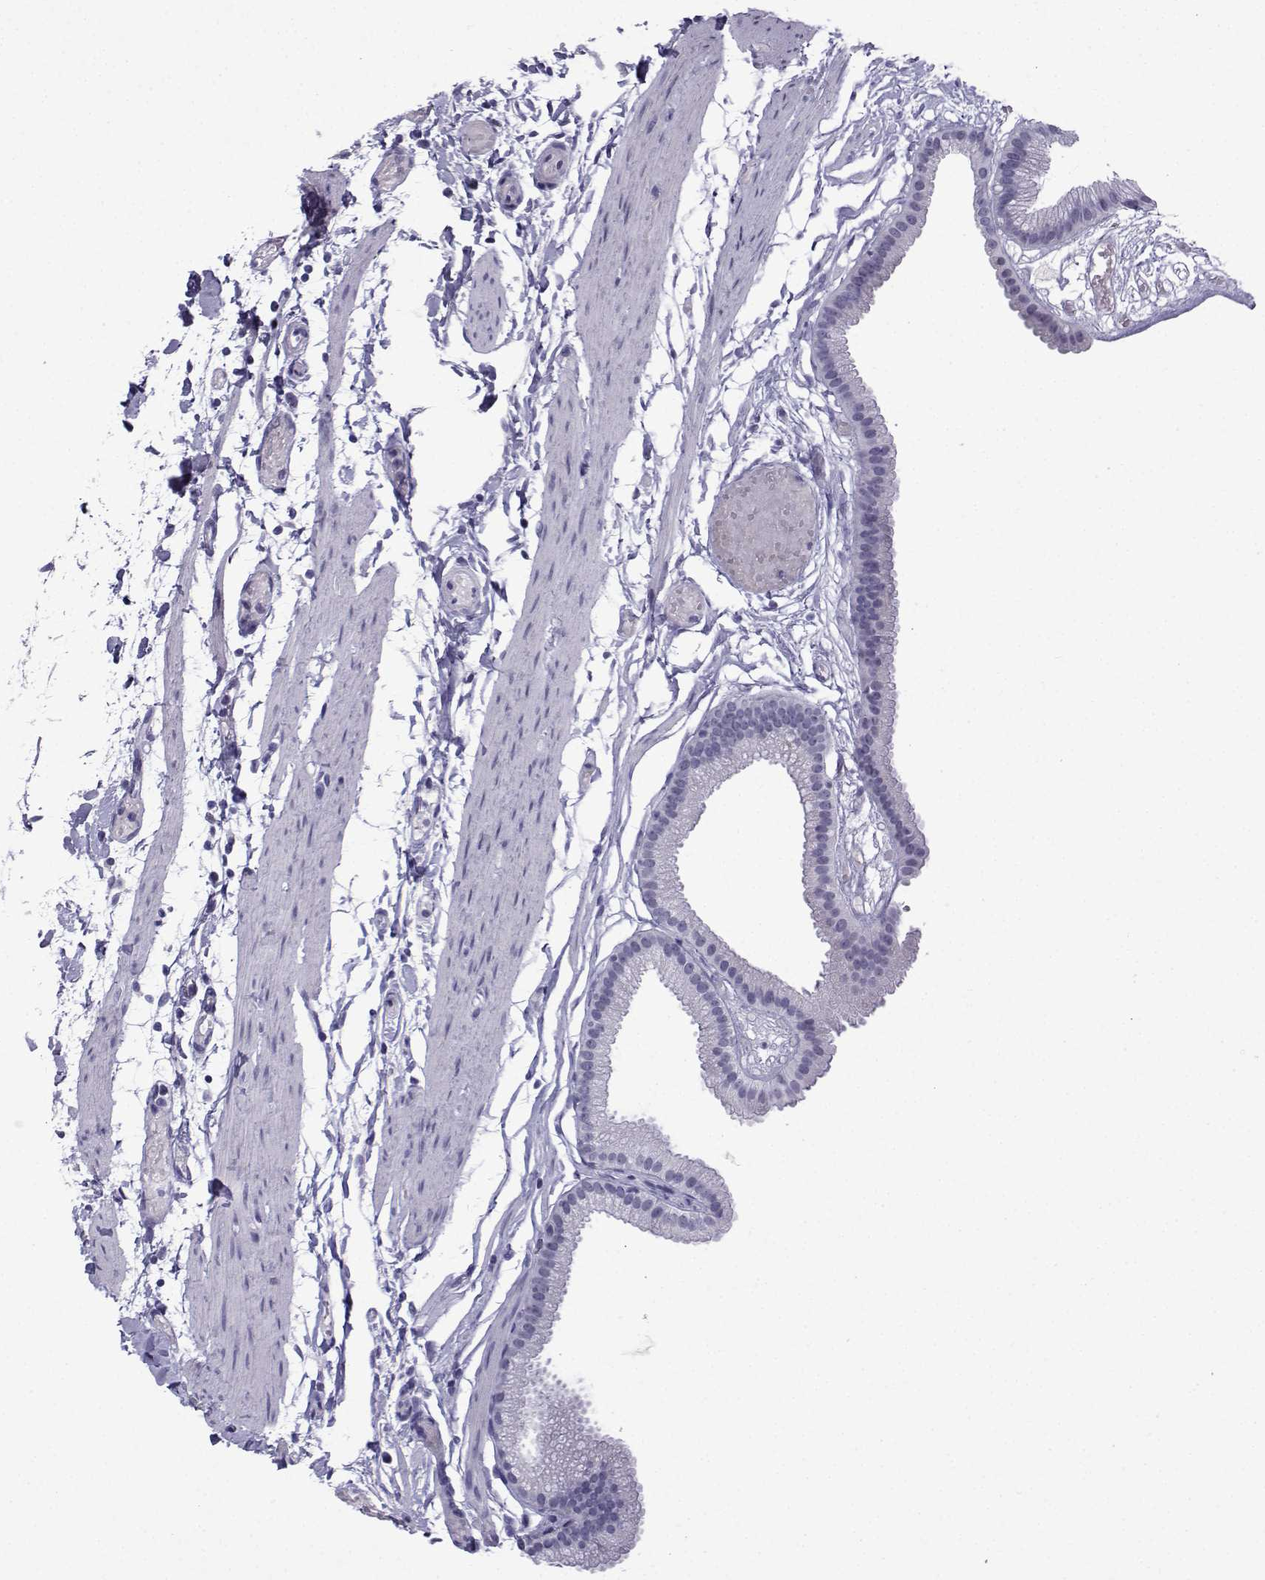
{"staining": {"intensity": "negative", "quantity": "none", "location": "none"}, "tissue": "gallbladder", "cell_type": "Glandular cells", "image_type": "normal", "snomed": [{"axis": "morphology", "description": "Normal tissue, NOS"}, {"axis": "topography", "description": "Gallbladder"}], "caption": "Immunohistochemistry (IHC) photomicrograph of unremarkable gallbladder stained for a protein (brown), which shows no staining in glandular cells. (Immunohistochemistry, brightfield microscopy, high magnification).", "gene": "ACRBP", "patient": {"sex": "female", "age": 45}}